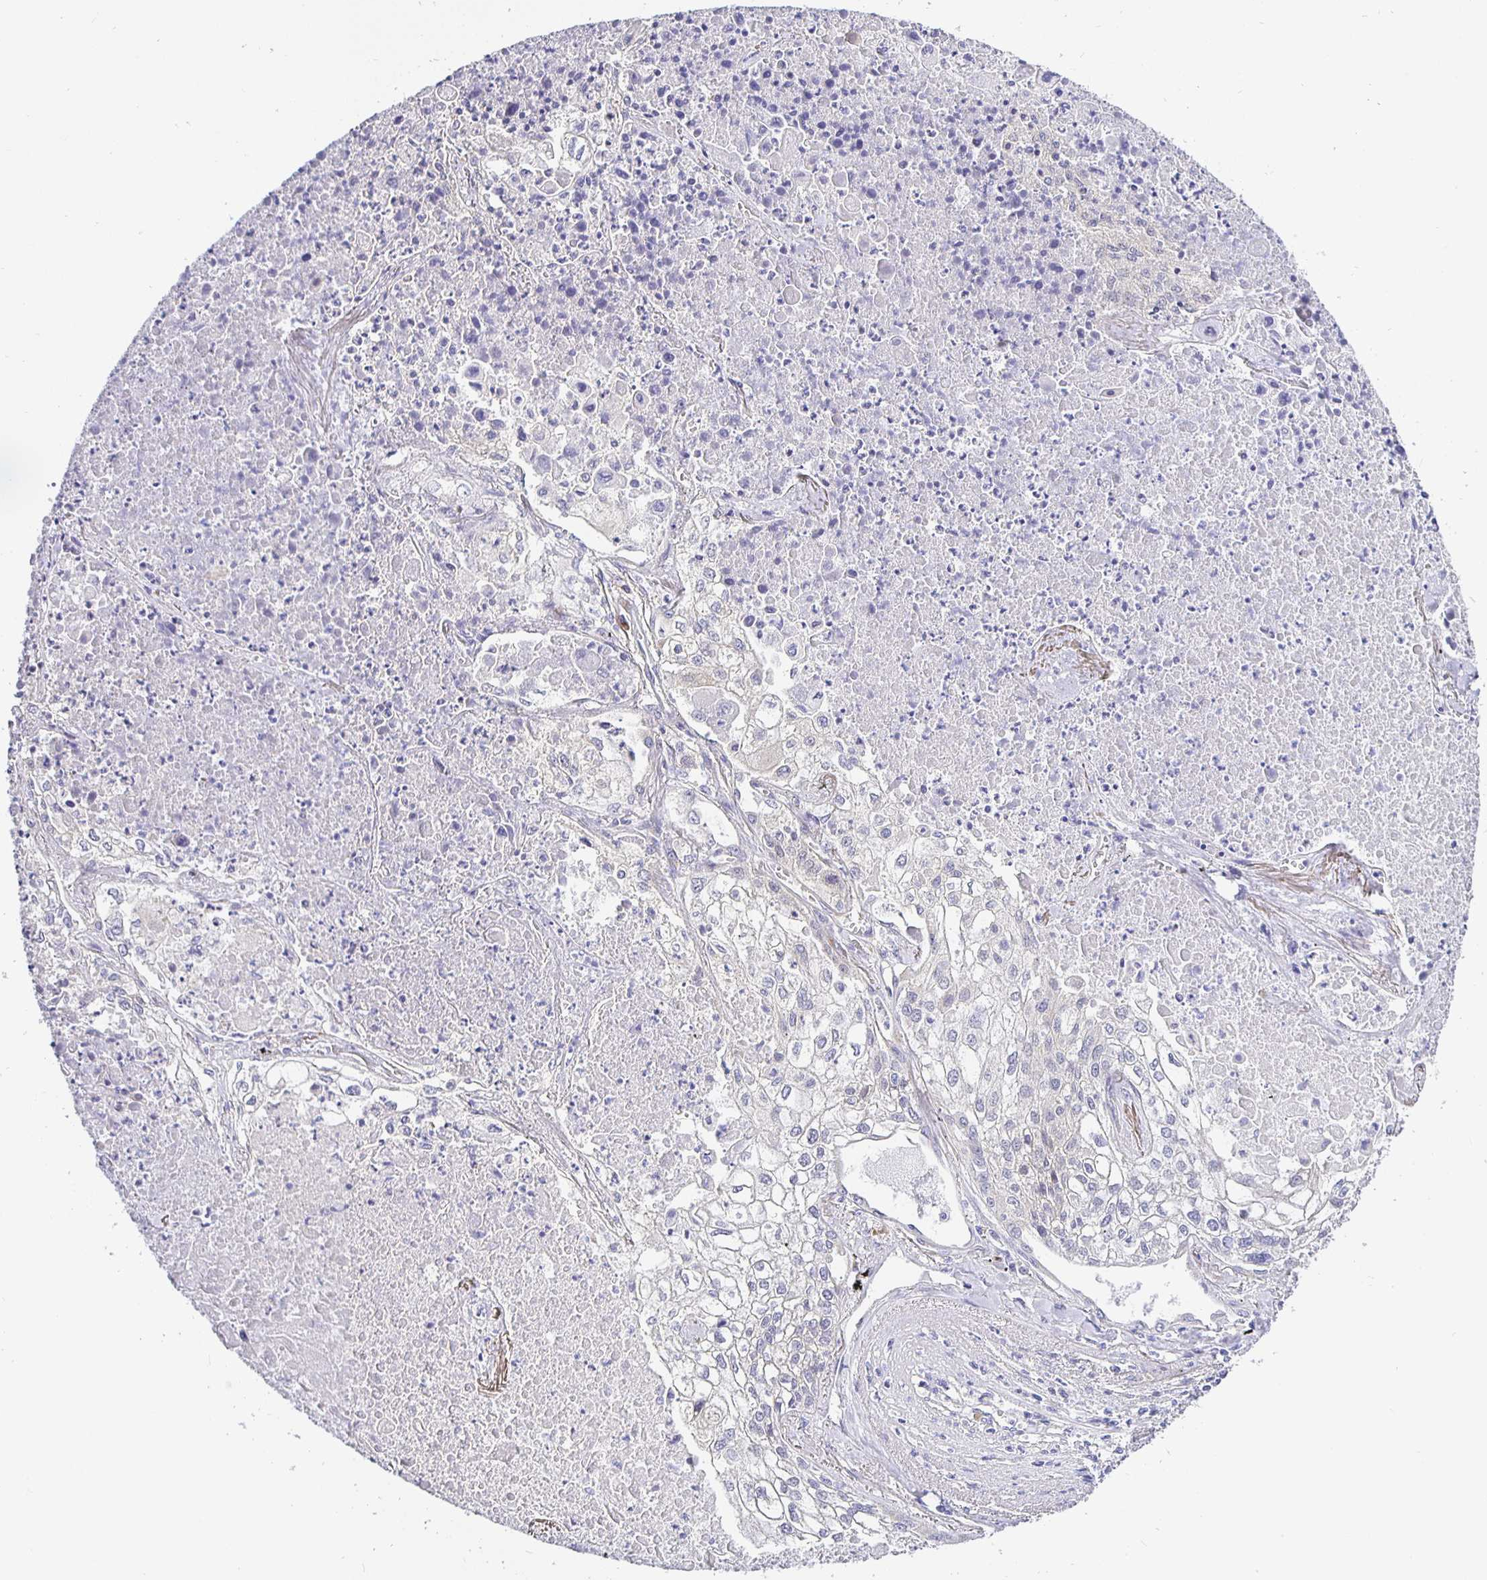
{"staining": {"intensity": "negative", "quantity": "none", "location": "none"}, "tissue": "lung cancer", "cell_type": "Tumor cells", "image_type": "cancer", "snomed": [{"axis": "morphology", "description": "Squamous cell carcinoma, NOS"}, {"axis": "topography", "description": "Lung"}], "caption": "The IHC histopathology image has no significant positivity in tumor cells of lung cancer (squamous cell carcinoma) tissue.", "gene": "OPALIN", "patient": {"sex": "male", "age": 74}}